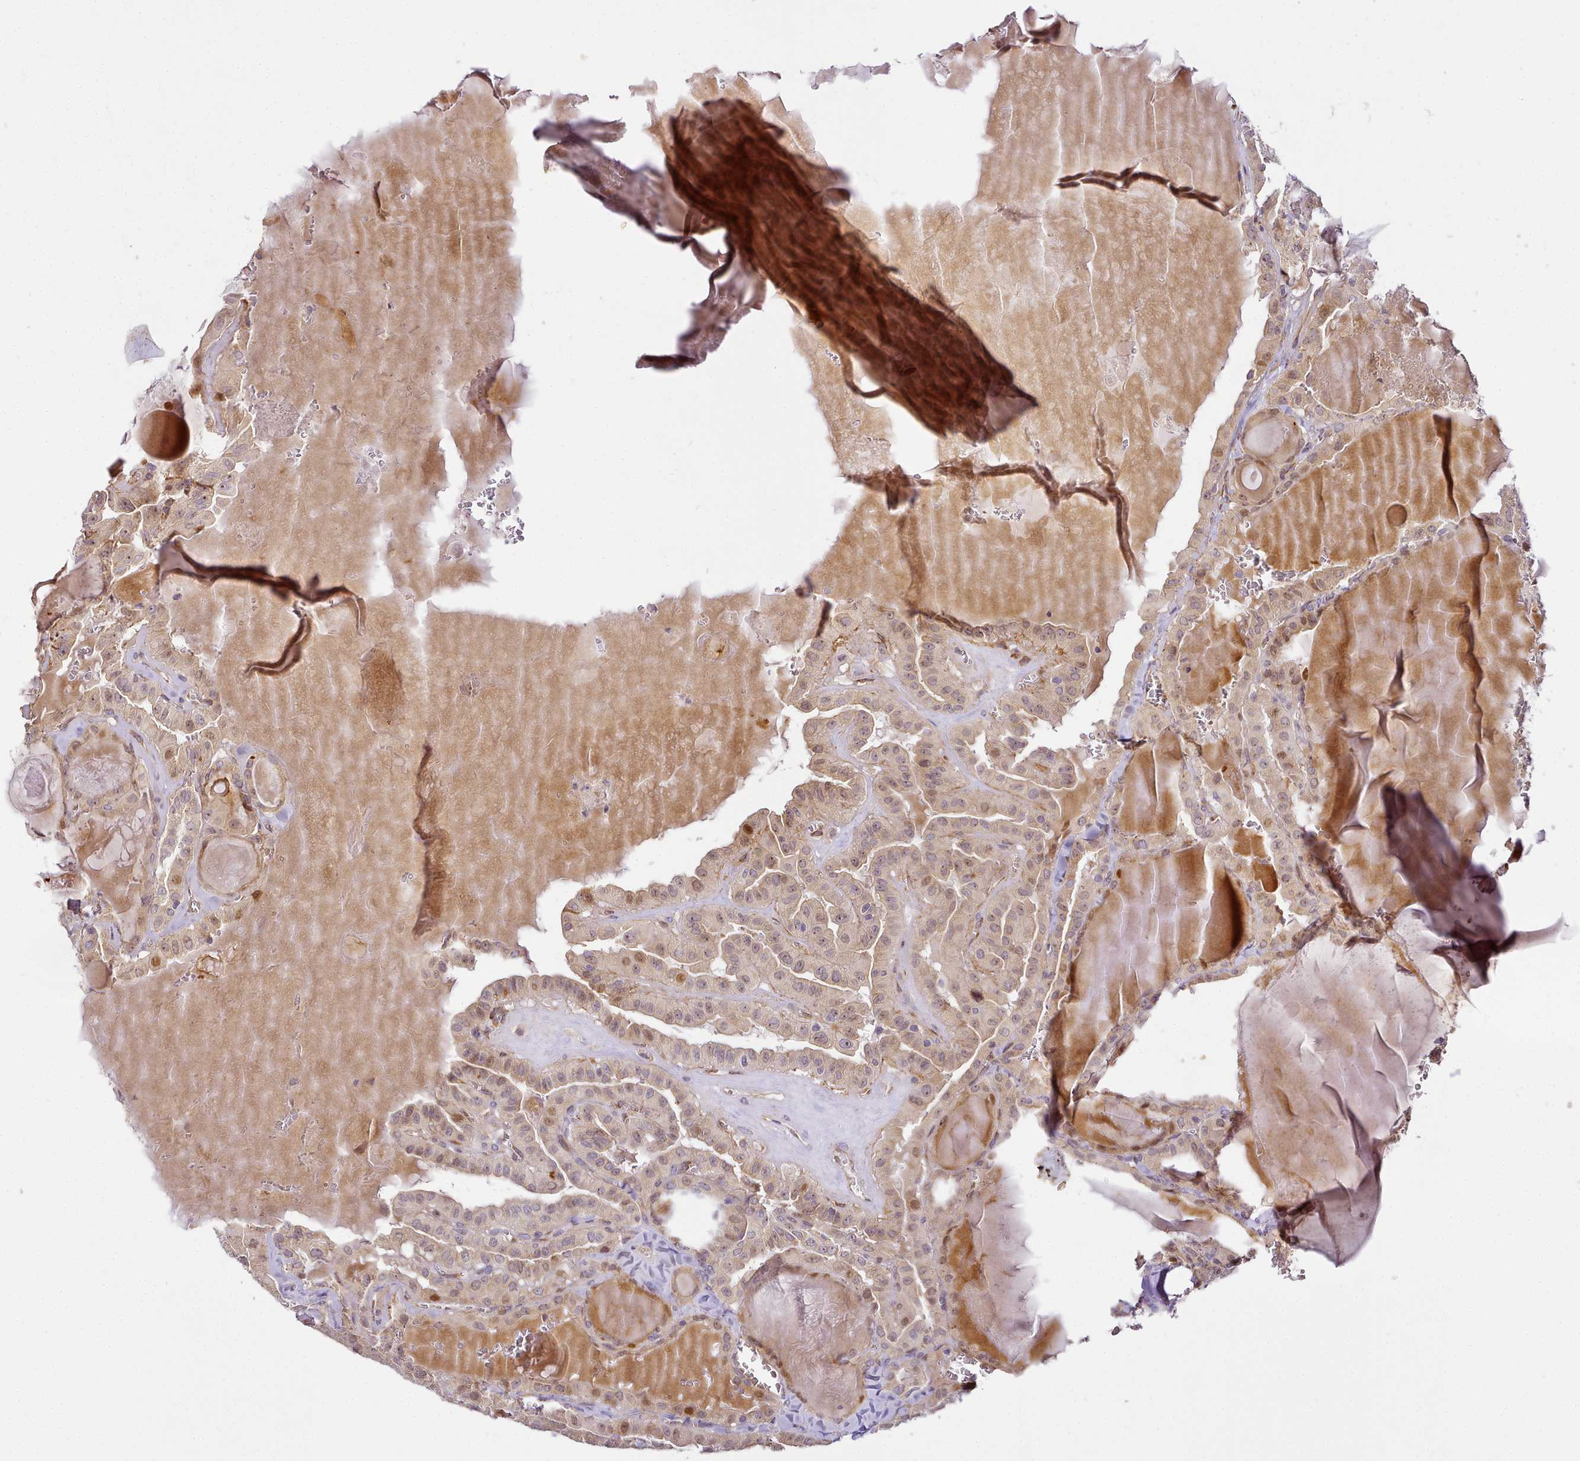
{"staining": {"intensity": "moderate", "quantity": "<25%", "location": "cytoplasmic/membranous,nuclear"}, "tissue": "thyroid cancer", "cell_type": "Tumor cells", "image_type": "cancer", "snomed": [{"axis": "morphology", "description": "Papillary adenocarcinoma, NOS"}, {"axis": "topography", "description": "Thyroid gland"}], "caption": "The immunohistochemical stain highlights moderate cytoplasmic/membranous and nuclear staining in tumor cells of thyroid cancer tissue. (Stains: DAB in brown, nuclei in blue, Microscopy: brightfield microscopy at high magnification).", "gene": "NBPF1", "patient": {"sex": "male", "age": 52}}